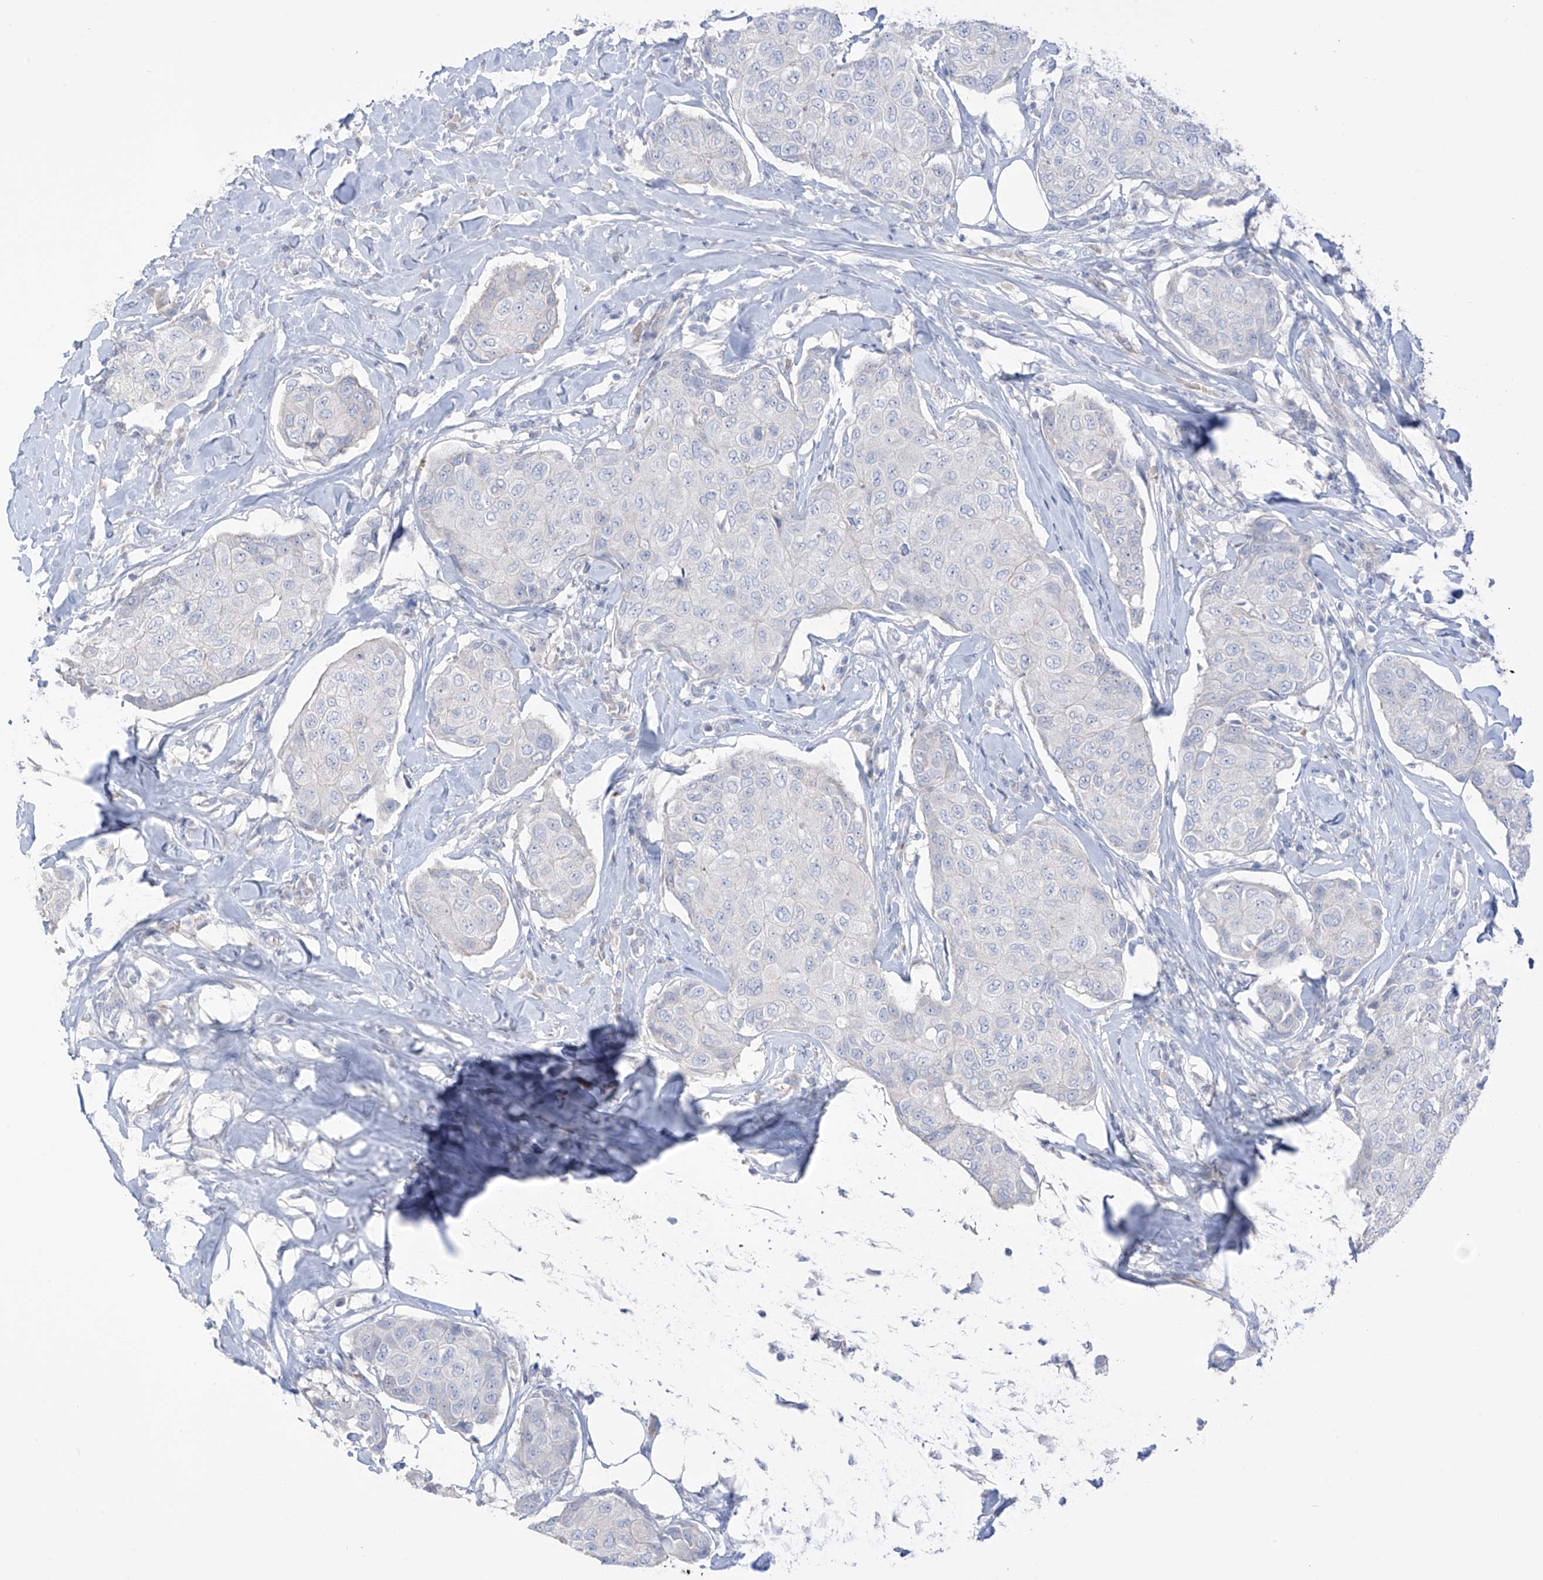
{"staining": {"intensity": "negative", "quantity": "none", "location": "none"}, "tissue": "breast cancer", "cell_type": "Tumor cells", "image_type": "cancer", "snomed": [{"axis": "morphology", "description": "Duct carcinoma"}, {"axis": "topography", "description": "Breast"}], "caption": "IHC image of neoplastic tissue: breast cancer stained with DAB (3,3'-diaminobenzidine) reveals no significant protein expression in tumor cells.", "gene": "ASPRV1", "patient": {"sex": "female", "age": 80}}